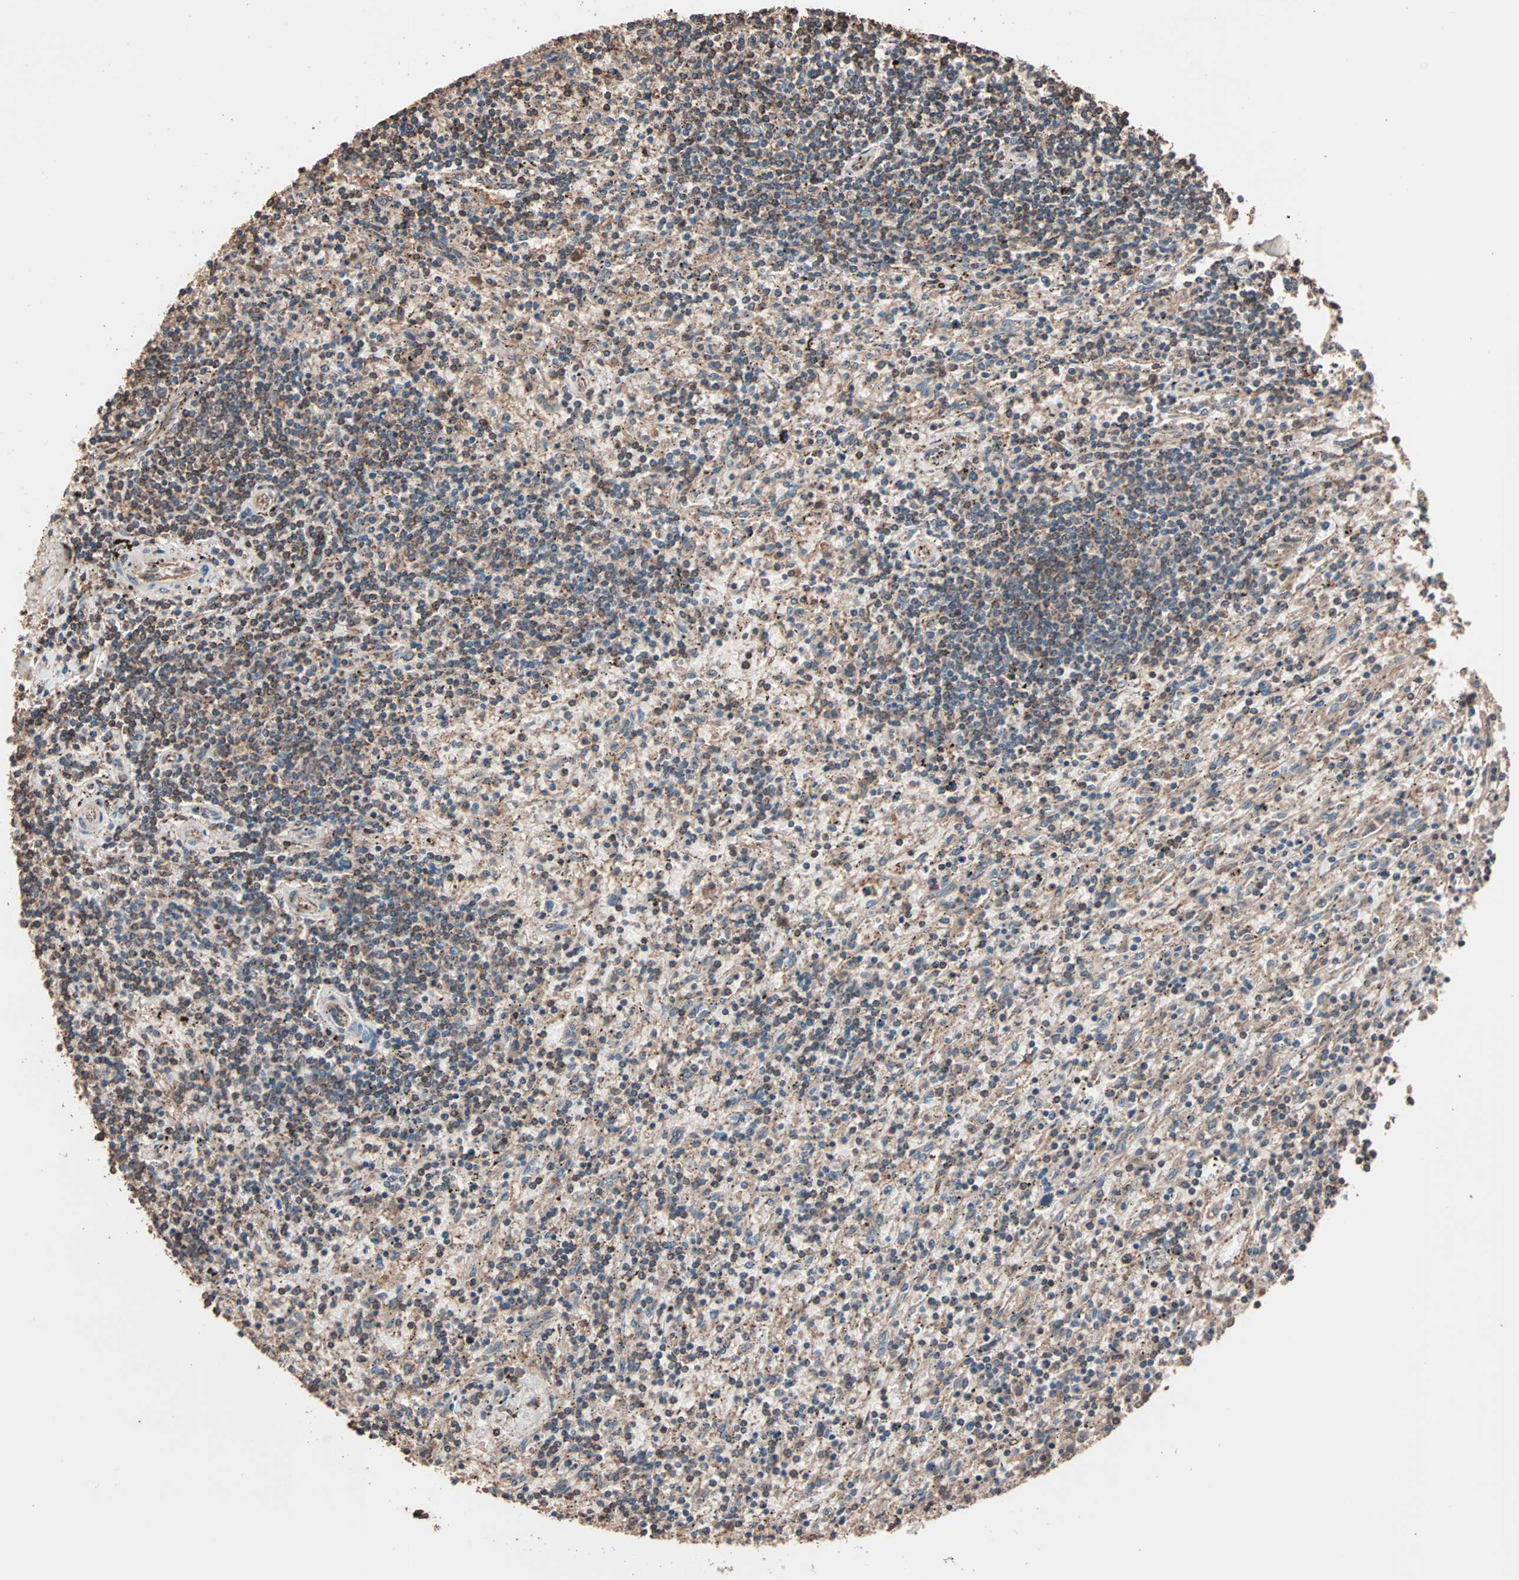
{"staining": {"intensity": "moderate", "quantity": "25%-75%", "location": "cytoplasmic/membranous"}, "tissue": "lymphoma", "cell_type": "Tumor cells", "image_type": "cancer", "snomed": [{"axis": "morphology", "description": "Malignant lymphoma, non-Hodgkin's type, Low grade"}, {"axis": "topography", "description": "Spleen"}], "caption": "Malignant lymphoma, non-Hodgkin's type (low-grade) stained with a protein marker exhibits moderate staining in tumor cells.", "gene": "MRPL2", "patient": {"sex": "male", "age": 76}}